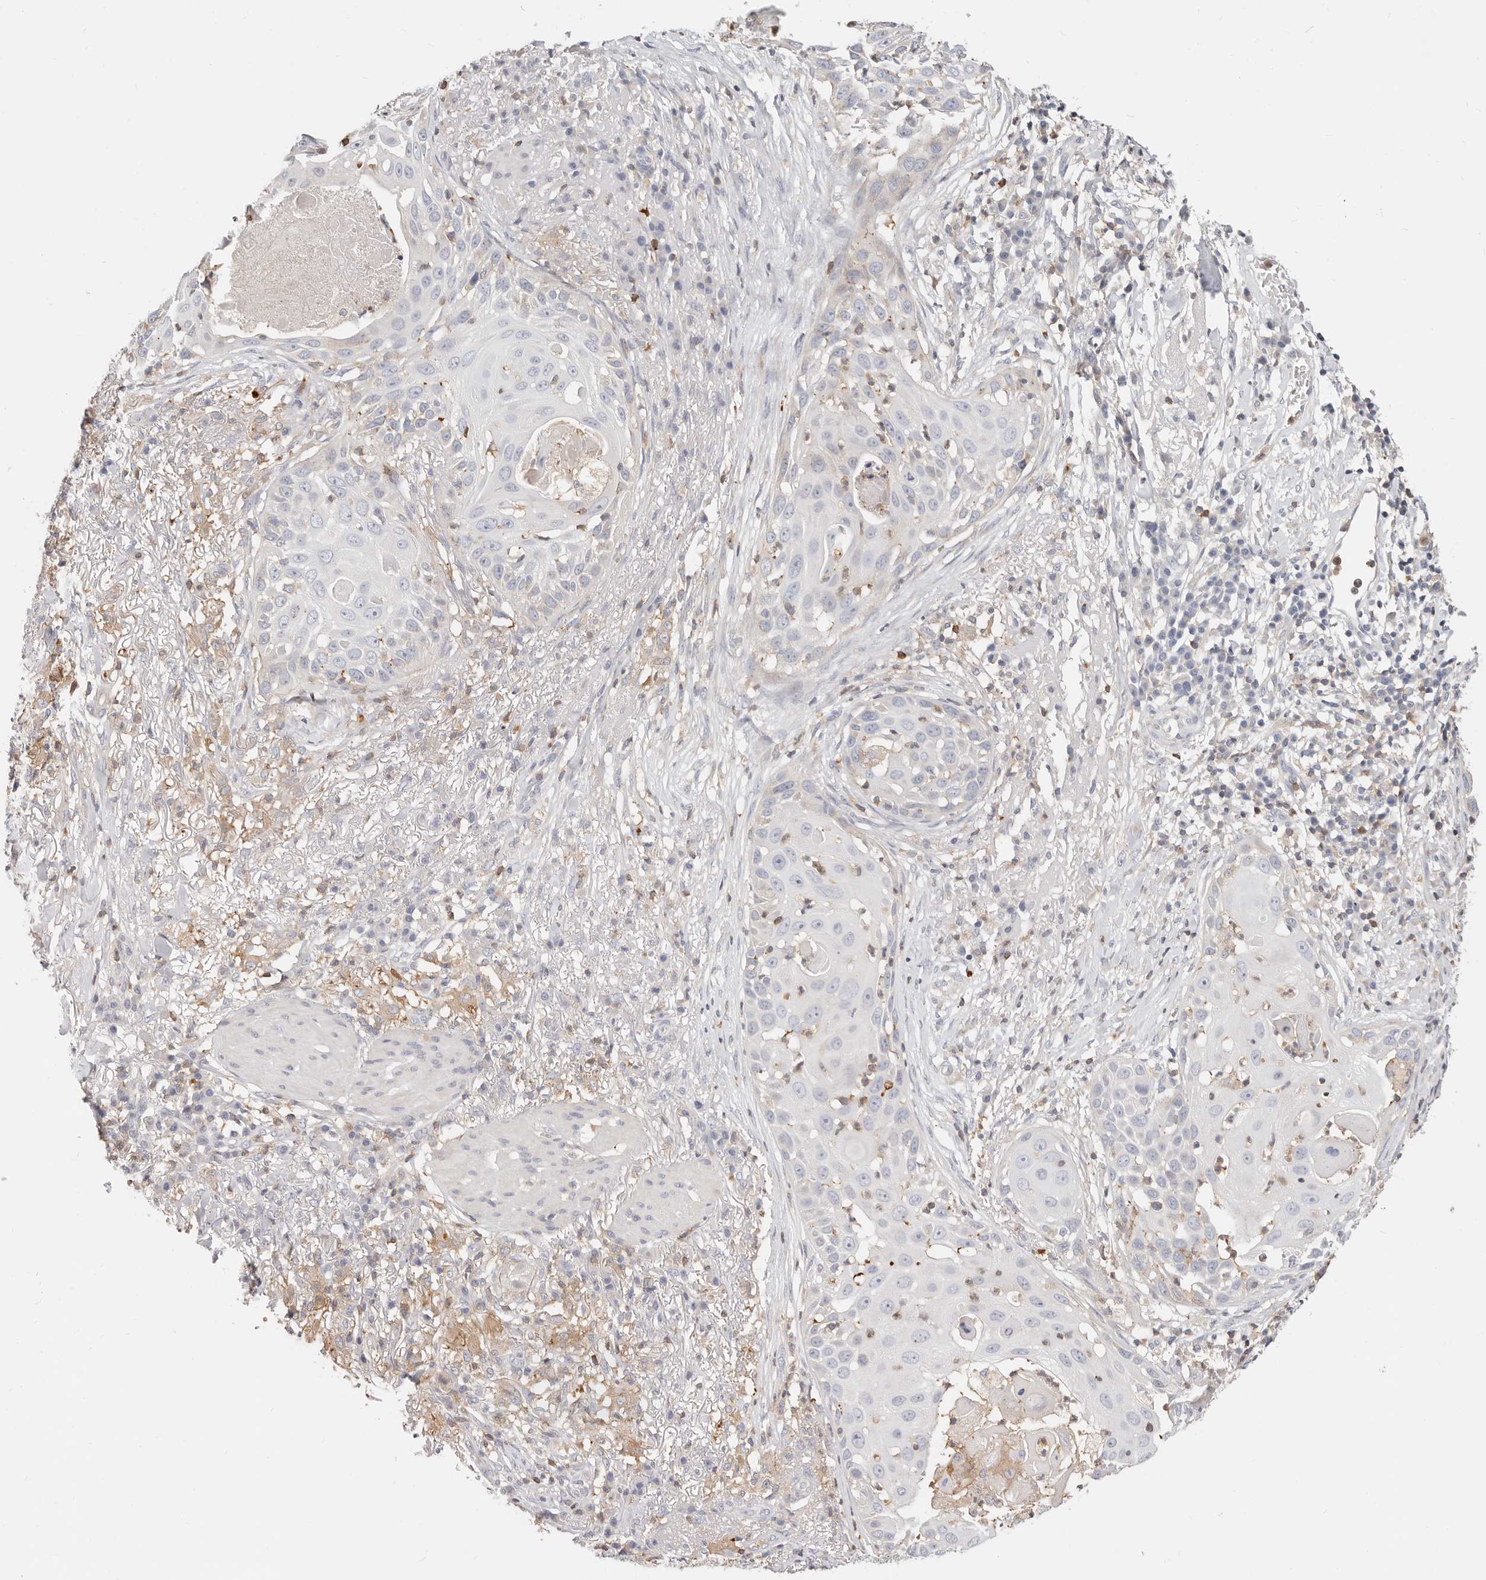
{"staining": {"intensity": "negative", "quantity": "none", "location": "none"}, "tissue": "skin cancer", "cell_type": "Tumor cells", "image_type": "cancer", "snomed": [{"axis": "morphology", "description": "Squamous cell carcinoma, NOS"}, {"axis": "topography", "description": "Skin"}], "caption": "A photomicrograph of skin cancer stained for a protein reveals no brown staining in tumor cells. (Stains: DAB (3,3'-diaminobenzidine) immunohistochemistry (IHC) with hematoxylin counter stain, Microscopy: brightfield microscopy at high magnification).", "gene": "TMEM63B", "patient": {"sex": "female", "age": 44}}